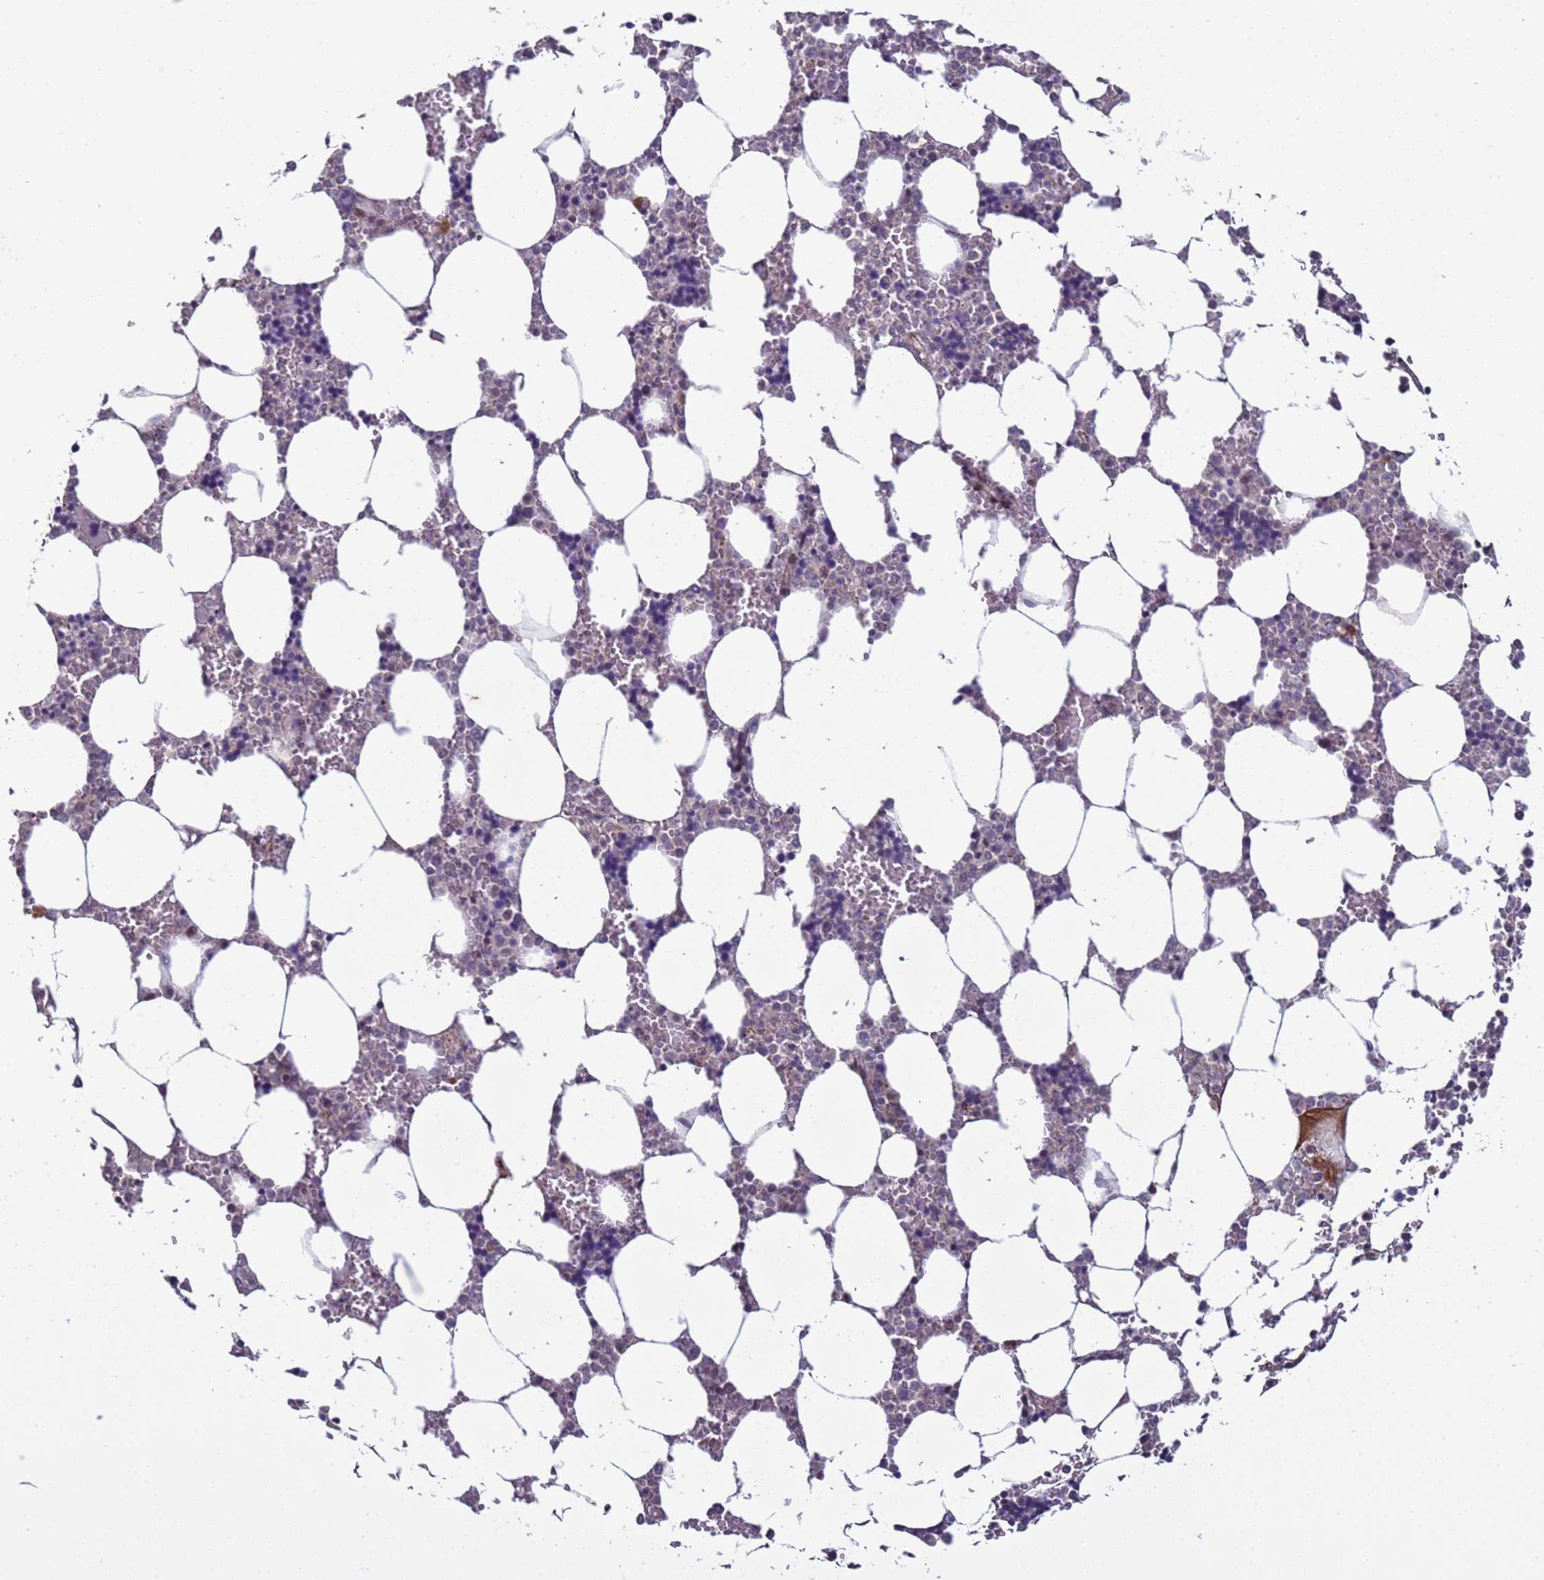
{"staining": {"intensity": "negative", "quantity": "none", "location": "none"}, "tissue": "bone marrow", "cell_type": "Hematopoietic cells", "image_type": "normal", "snomed": [{"axis": "morphology", "description": "Normal tissue, NOS"}, {"axis": "topography", "description": "Bone marrow"}], "caption": "IHC micrograph of unremarkable bone marrow: bone marrow stained with DAB displays no significant protein positivity in hematopoietic cells.", "gene": "SHC3", "patient": {"sex": "male", "age": 64}}